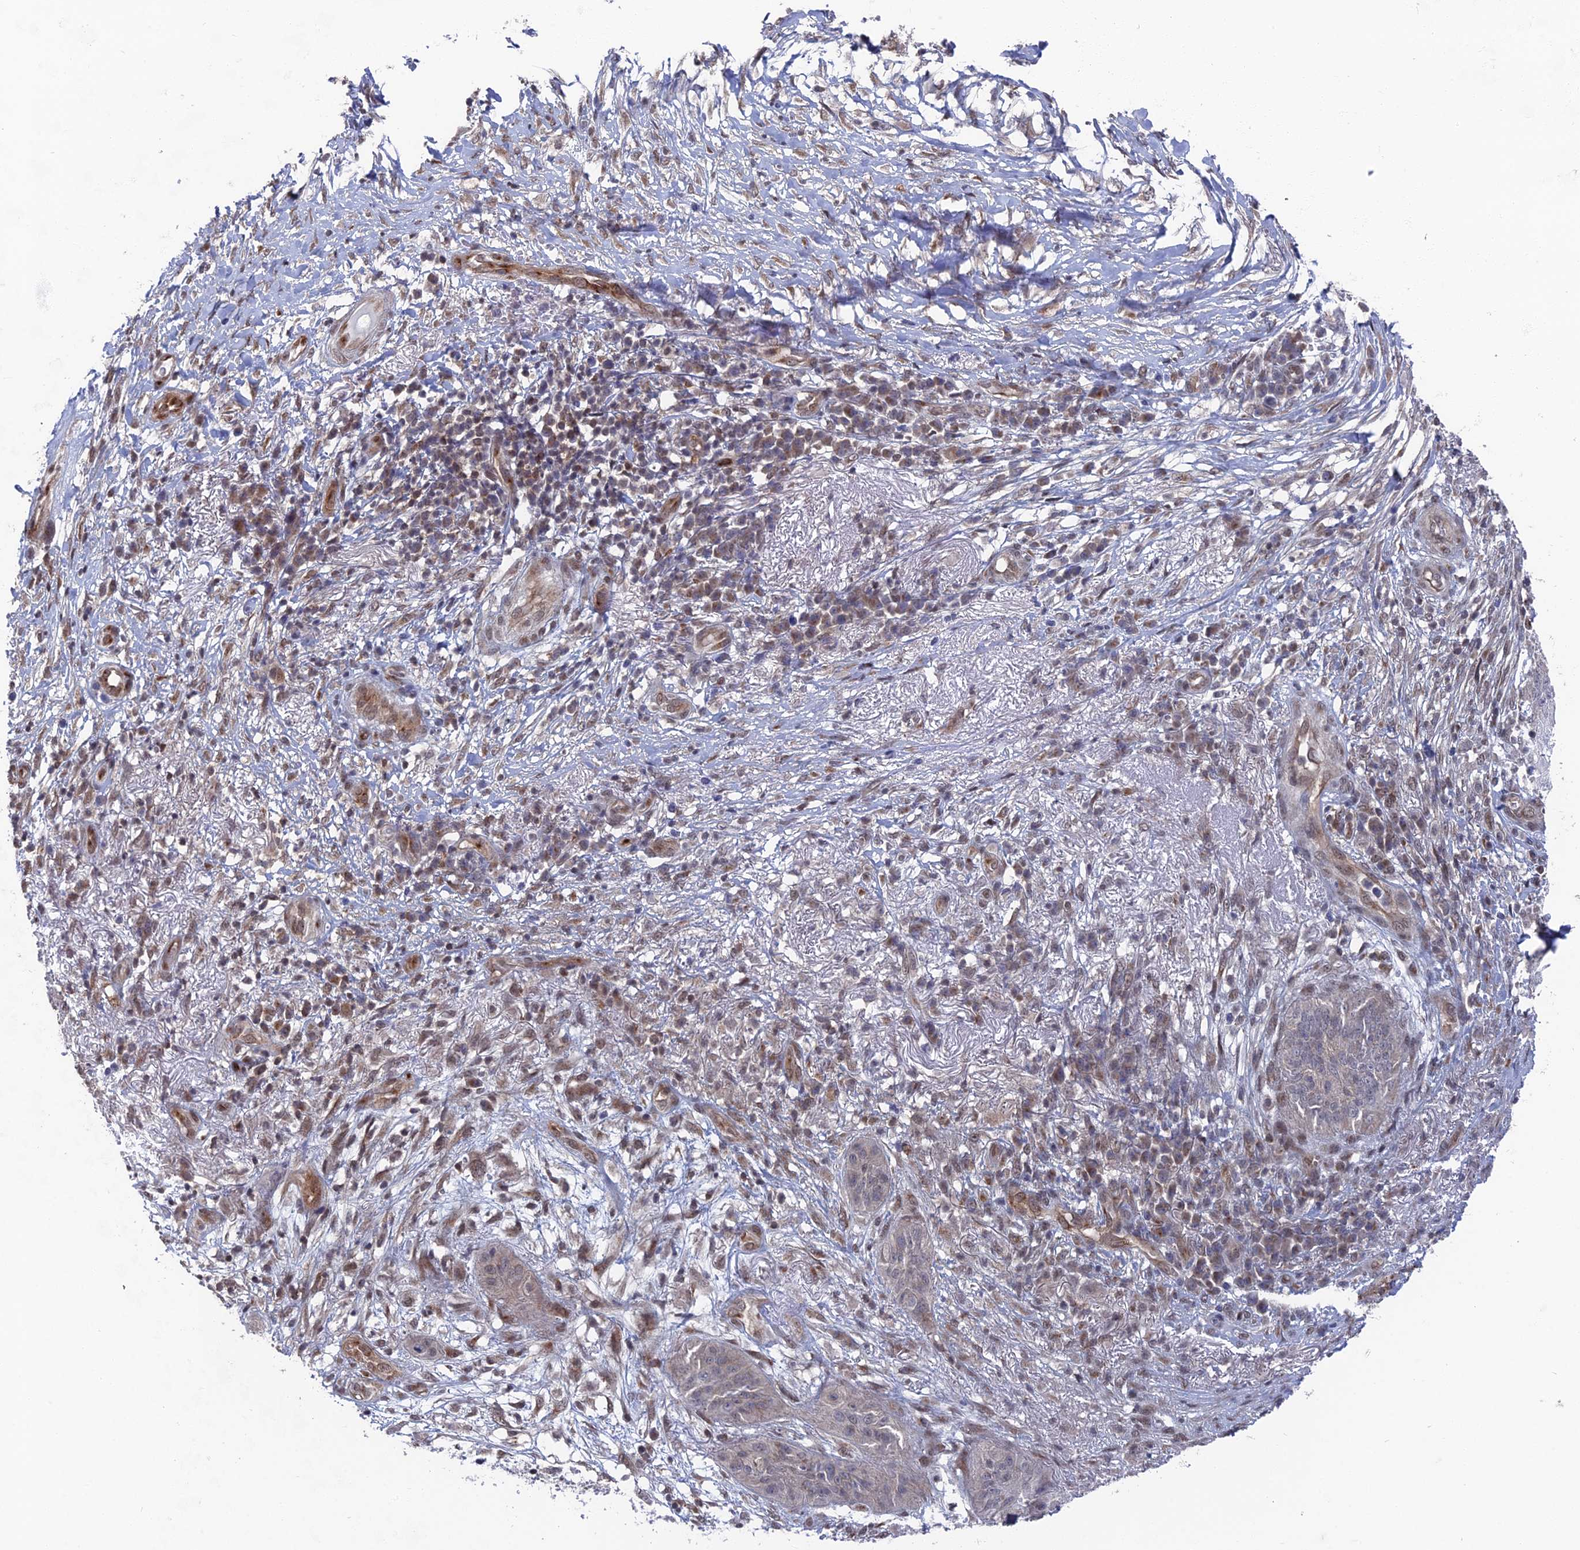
{"staining": {"intensity": "weak", "quantity": "<25%", "location": "nuclear"}, "tissue": "skin cancer", "cell_type": "Tumor cells", "image_type": "cancer", "snomed": [{"axis": "morphology", "description": "Squamous cell carcinoma, NOS"}, {"axis": "topography", "description": "Skin"}], "caption": "Human skin squamous cell carcinoma stained for a protein using IHC shows no expression in tumor cells.", "gene": "FHIP2A", "patient": {"sex": "male", "age": 70}}